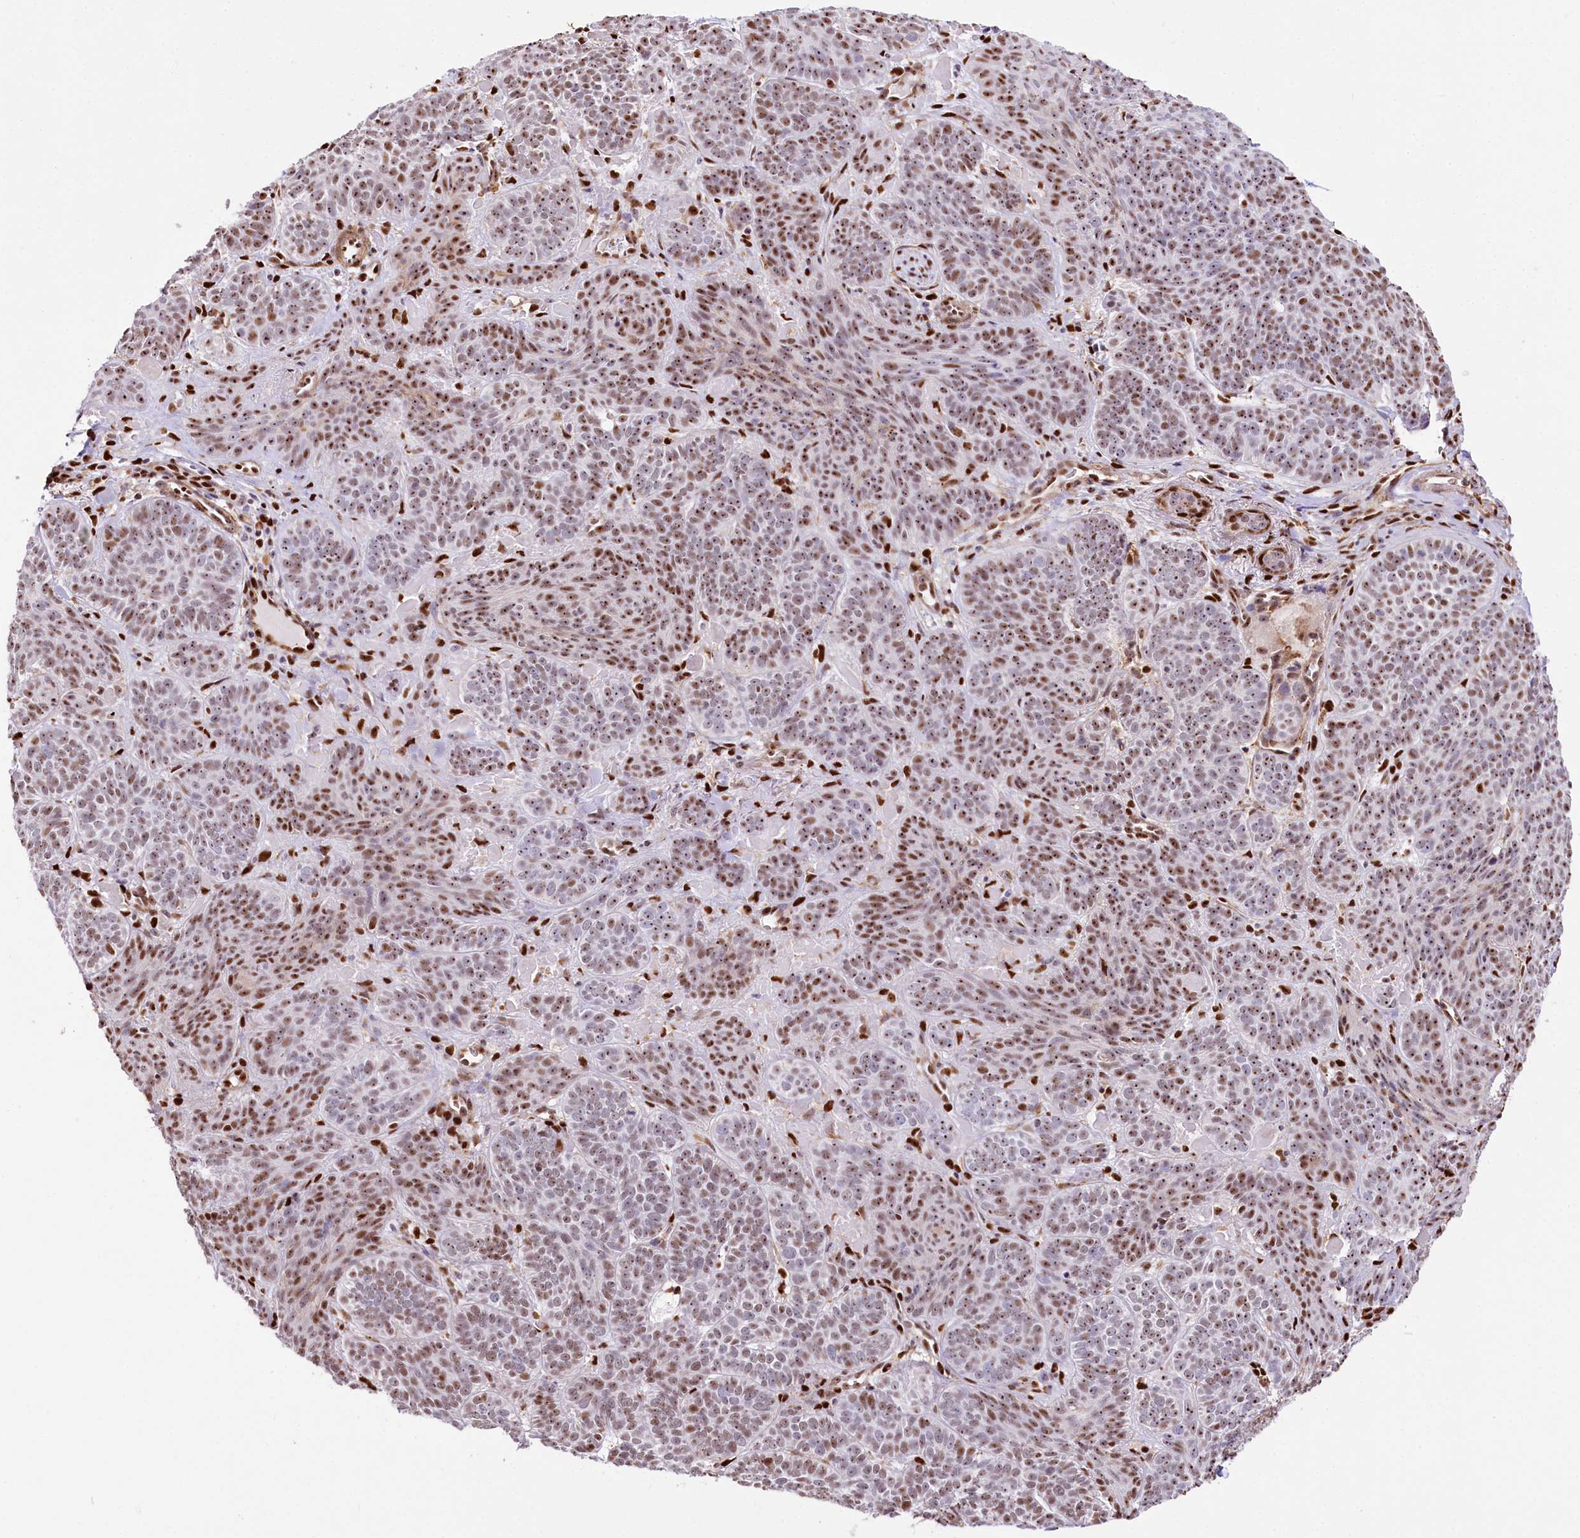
{"staining": {"intensity": "moderate", "quantity": ">75%", "location": "nuclear"}, "tissue": "skin cancer", "cell_type": "Tumor cells", "image_type": "cancer", "snomed": [{"axis": "morphology", "description": "Basal cell carcinoma"}, {"axis": "topography", "description": "Skin"}], "caption": "Immunohistochemistry (DAB) staining of human skin cancer (basal cell carcinoma) displays moderate nuclear protein expression in approximately >75% of tumor cells.", "gene": "PTMS", "patient": {"sex": "male", "age": 85}}